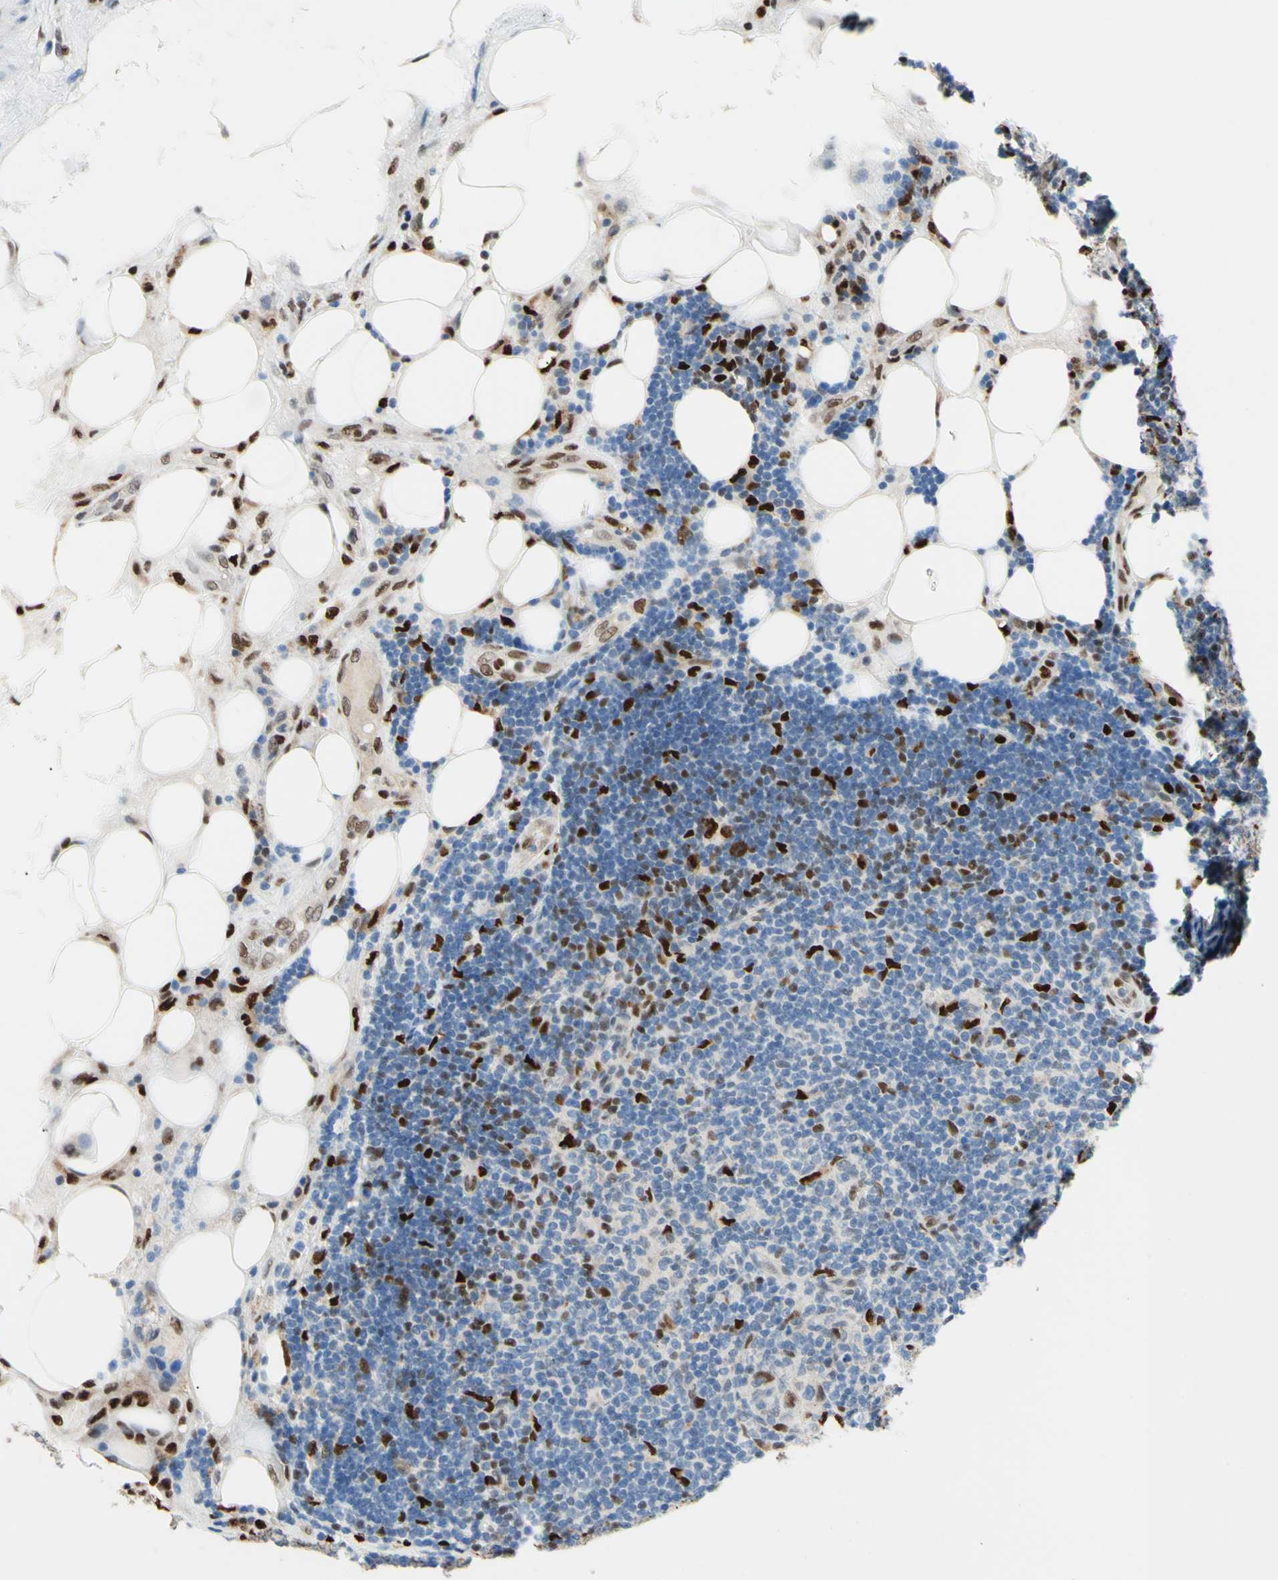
{"staining": {"intensity": "strong", "quantity": "25%-75%", "location": "nuclear"}, "tissue": "lymphoma", "cell_type": "Tumor cells", "image_type": "cancer", "snomed": [{"axis": "morphology", "description": "Malignant lymphoma, non-Hodgkin's type, Low grade"}, {"axis": "topography", "description": "Lymph node"}], "caption": "A high-resolution photomicrograph shows IHC staining of lymphoma, which demonstrates strong nuclear positivity in approximately 25%-75% of tumor cells. Nuclei are stained in blue.", "gene": "EED", "patient": {"sex": "male", "age": 83}}